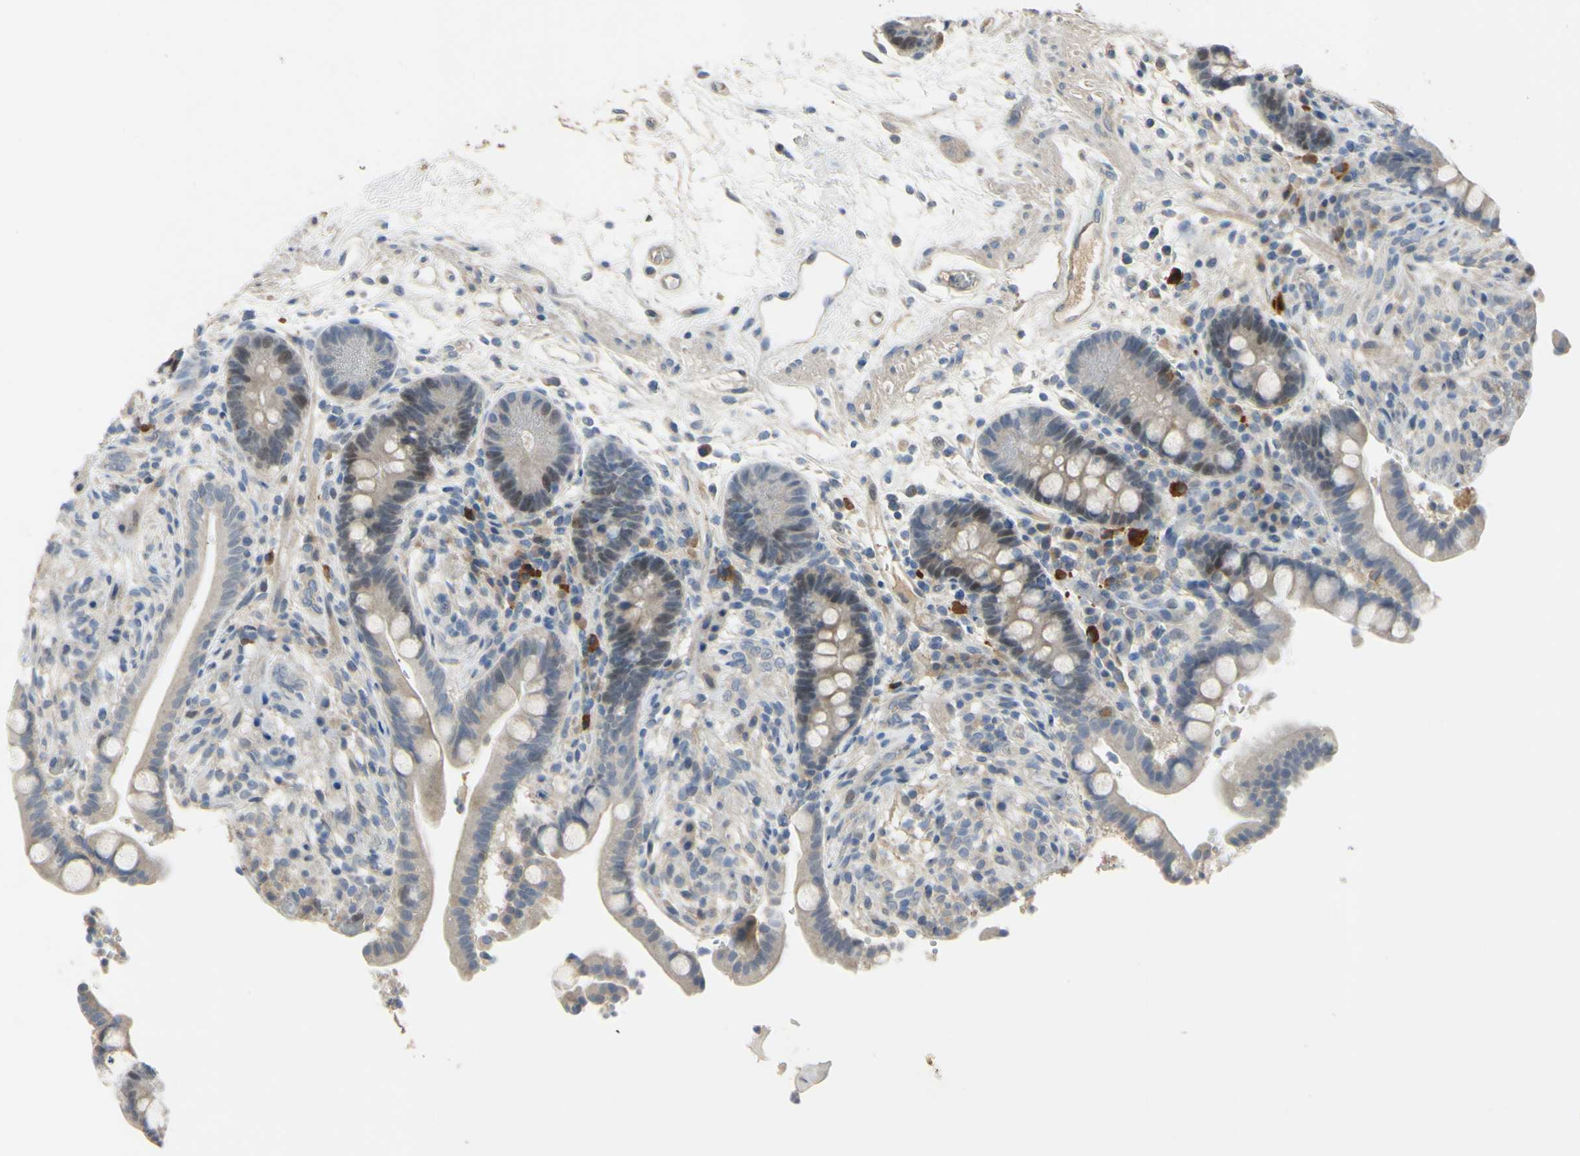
{"staining": {"intensity": "weak", "quantity": ">75%", "location": "cytoplasmic/membranous"}, "tissue": "colon", "cell_type": "Endothelial cells", "image_type": "normal", "snomed": [{"axis": "morphology", "description": "Normal tissue, NOS"}, {"axis": "topography", "description": "Colon"}], "caption": "The micrograph demonstrates immunohistochemical staining of benign colon. There is weak cytoplasmic/membranous positivity is present in approximately >75% of endothelial cells.", "gene": "LHX9", "patient": {"sex": "male", "age": 73}}